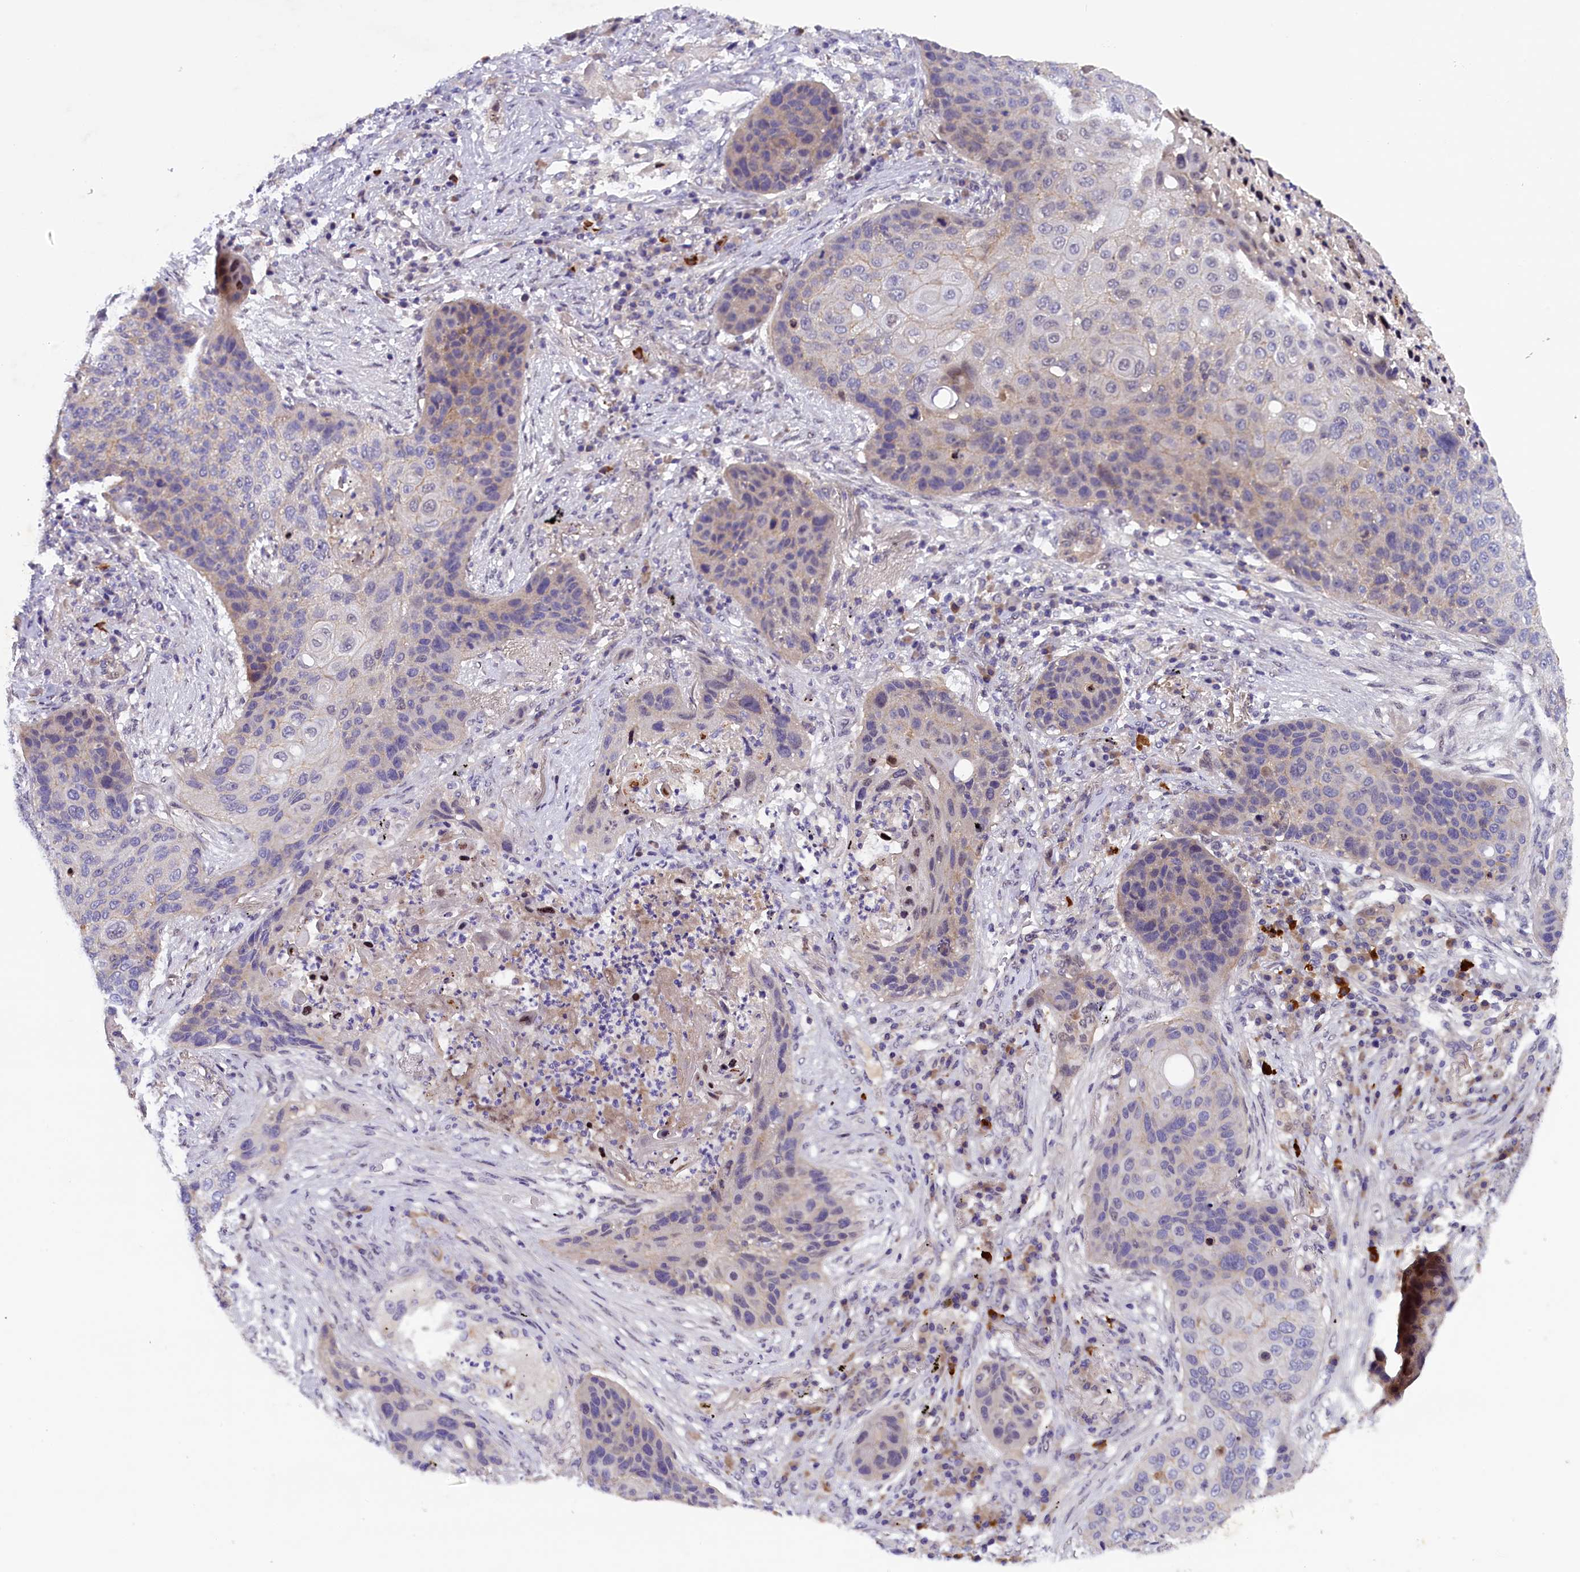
{"staining": {"intensity": "negative", "quantity": "none", "location": "none"}, "tissue": "lung cancer", "cell_type": "Tumor cells", "image_type": "cancer", "snomed": [{"axis": "morphology", "description": "Squamous cell carcinoma, NOS"}, {"axis": "topography", "description": "Lung"}], "caption": "High magnification brightfield microscopy of lung cancer stained with DAB (brown) and counterstained with hematoxylin (blue): tumor cells show no significant positivity.", "gene": "ENKD1", "patient": {"sex": "female", "age": 63}}